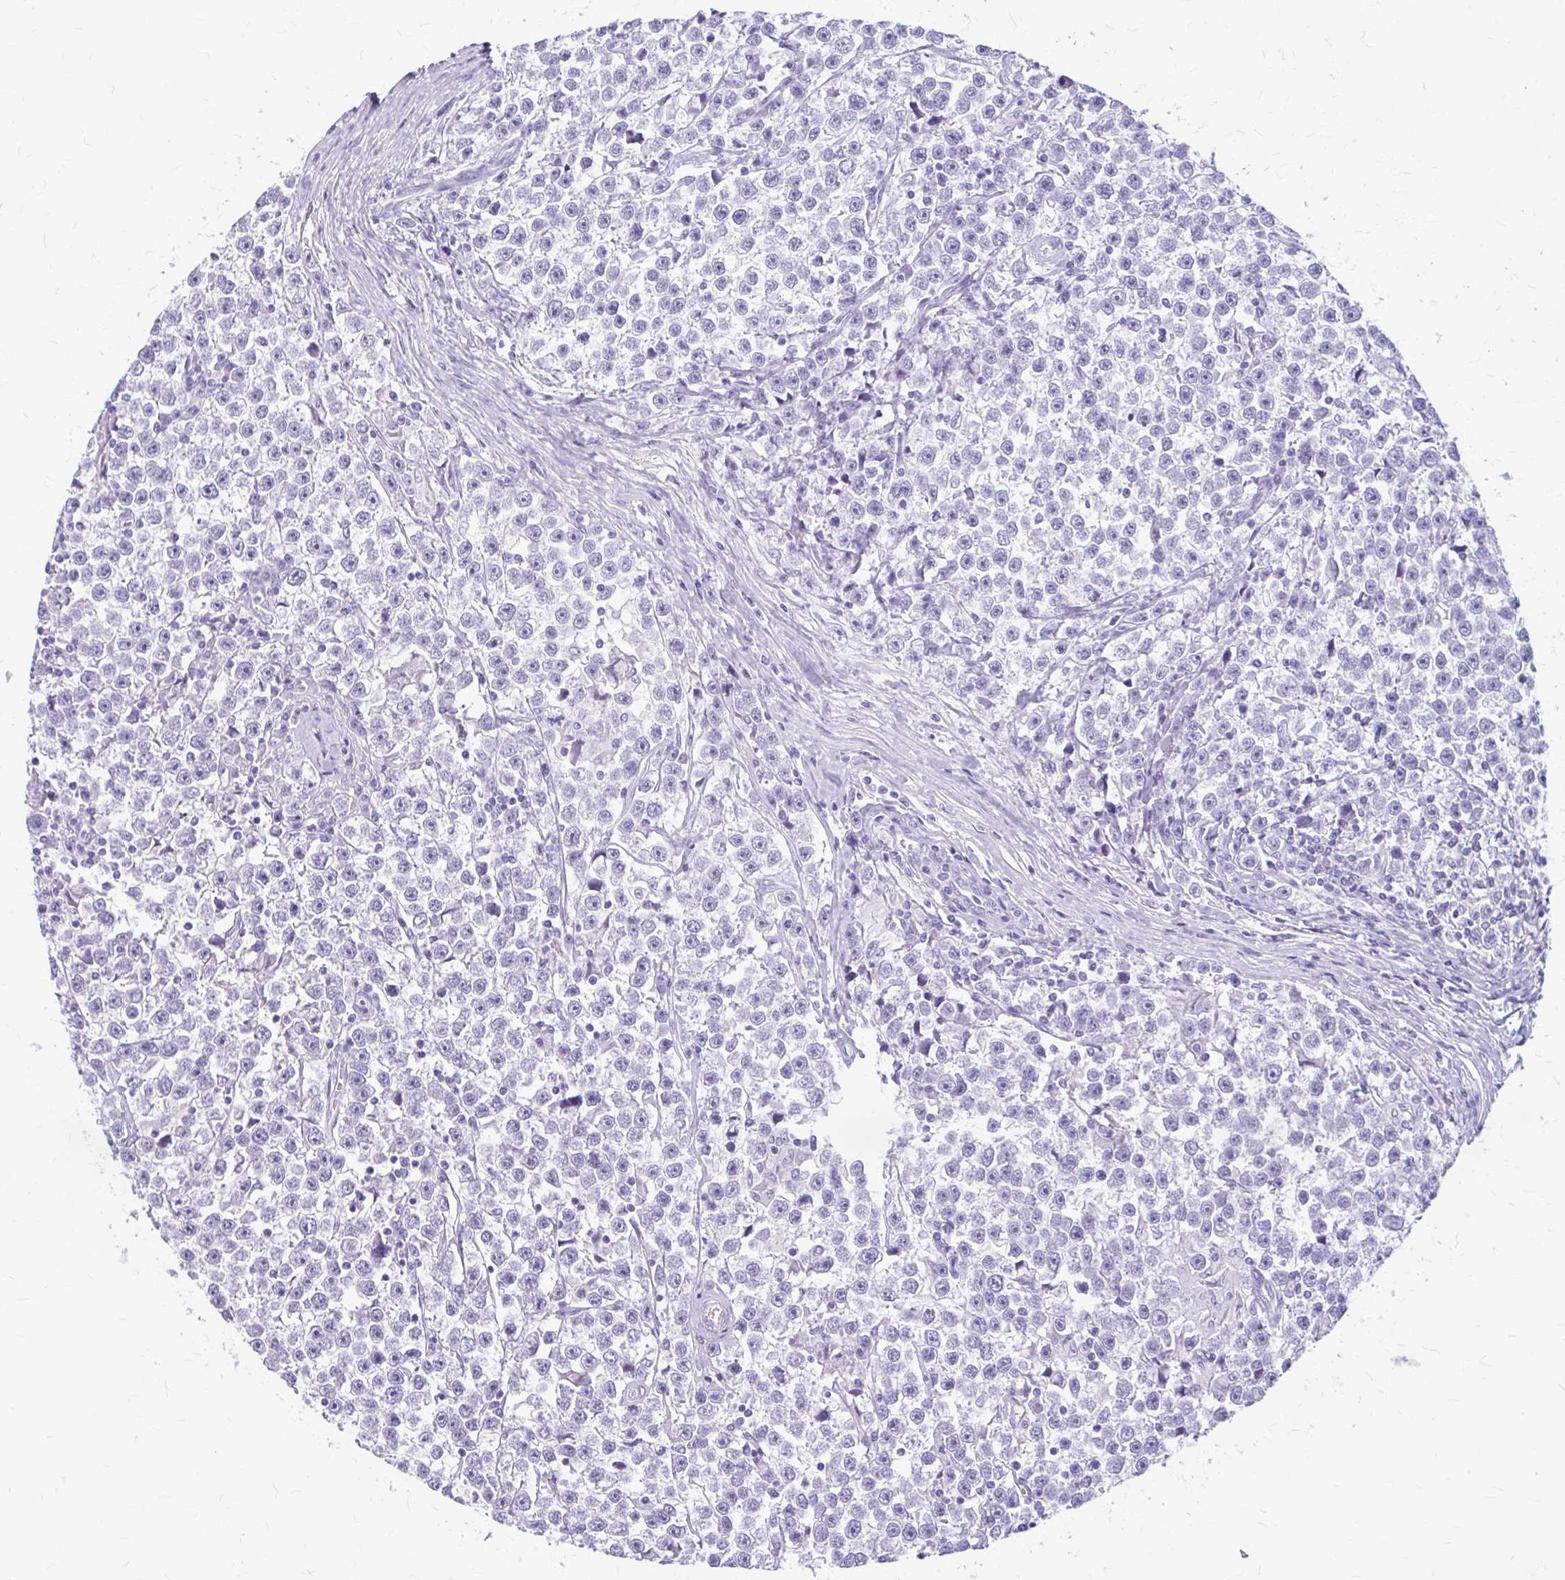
{"staining": {"intensity": "negative", "quantity": "none", "location": "none"}, "tissue": "testis cancer", "cell_type": "Tumor cells", "image_type": "cancer", "snomed": [{"axis": "morphology", "description": "Seminoma, NOS"}, {"axis": "topography", "description": "Testis"}], "caption": "IHC of testis cancer (seminoma) exhibits no positivity in tumor cells.", "gene": "KLHDC7A", "patient": {"sex": "male", "age": 31}}